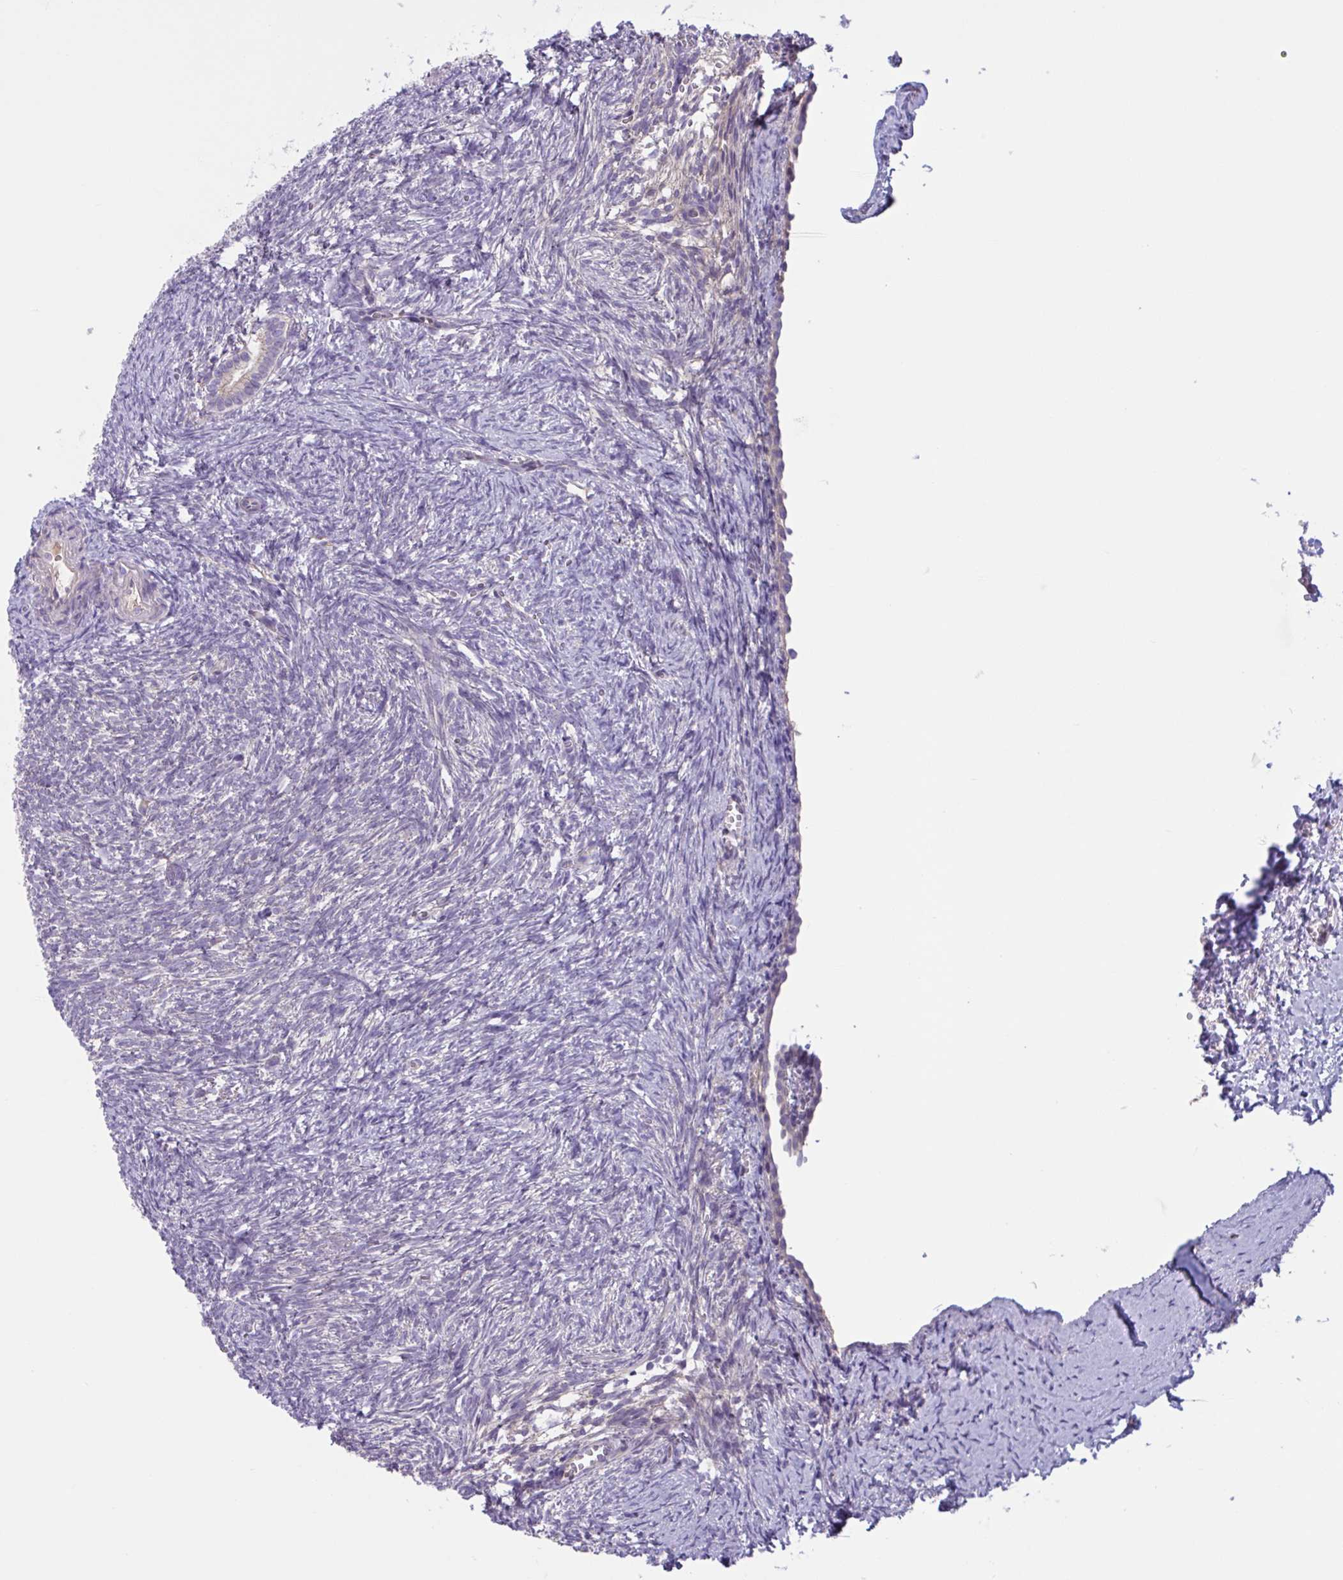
{"staining": {"intensity": "moderate", "quantity": ">75%", "location": "cytoplasmic/membranous"}, "tissue": "ovary", "cell_type": "Follicle cells", "image_type": "normal", "snomed": [{"axis": "morphology", "description": "Normal tissue, NOS"}, {"axis": "topography", "description": "Ovary"}], "caption": "A brown stain labels moderate cytoplasmic/membranous staining of a protein in follicle cells of benign ovary. (DAB IHC with brightfield microscopy, high magnification).", "gene": "TTC7B", "patient": {"sex": "female", "age": 41}}